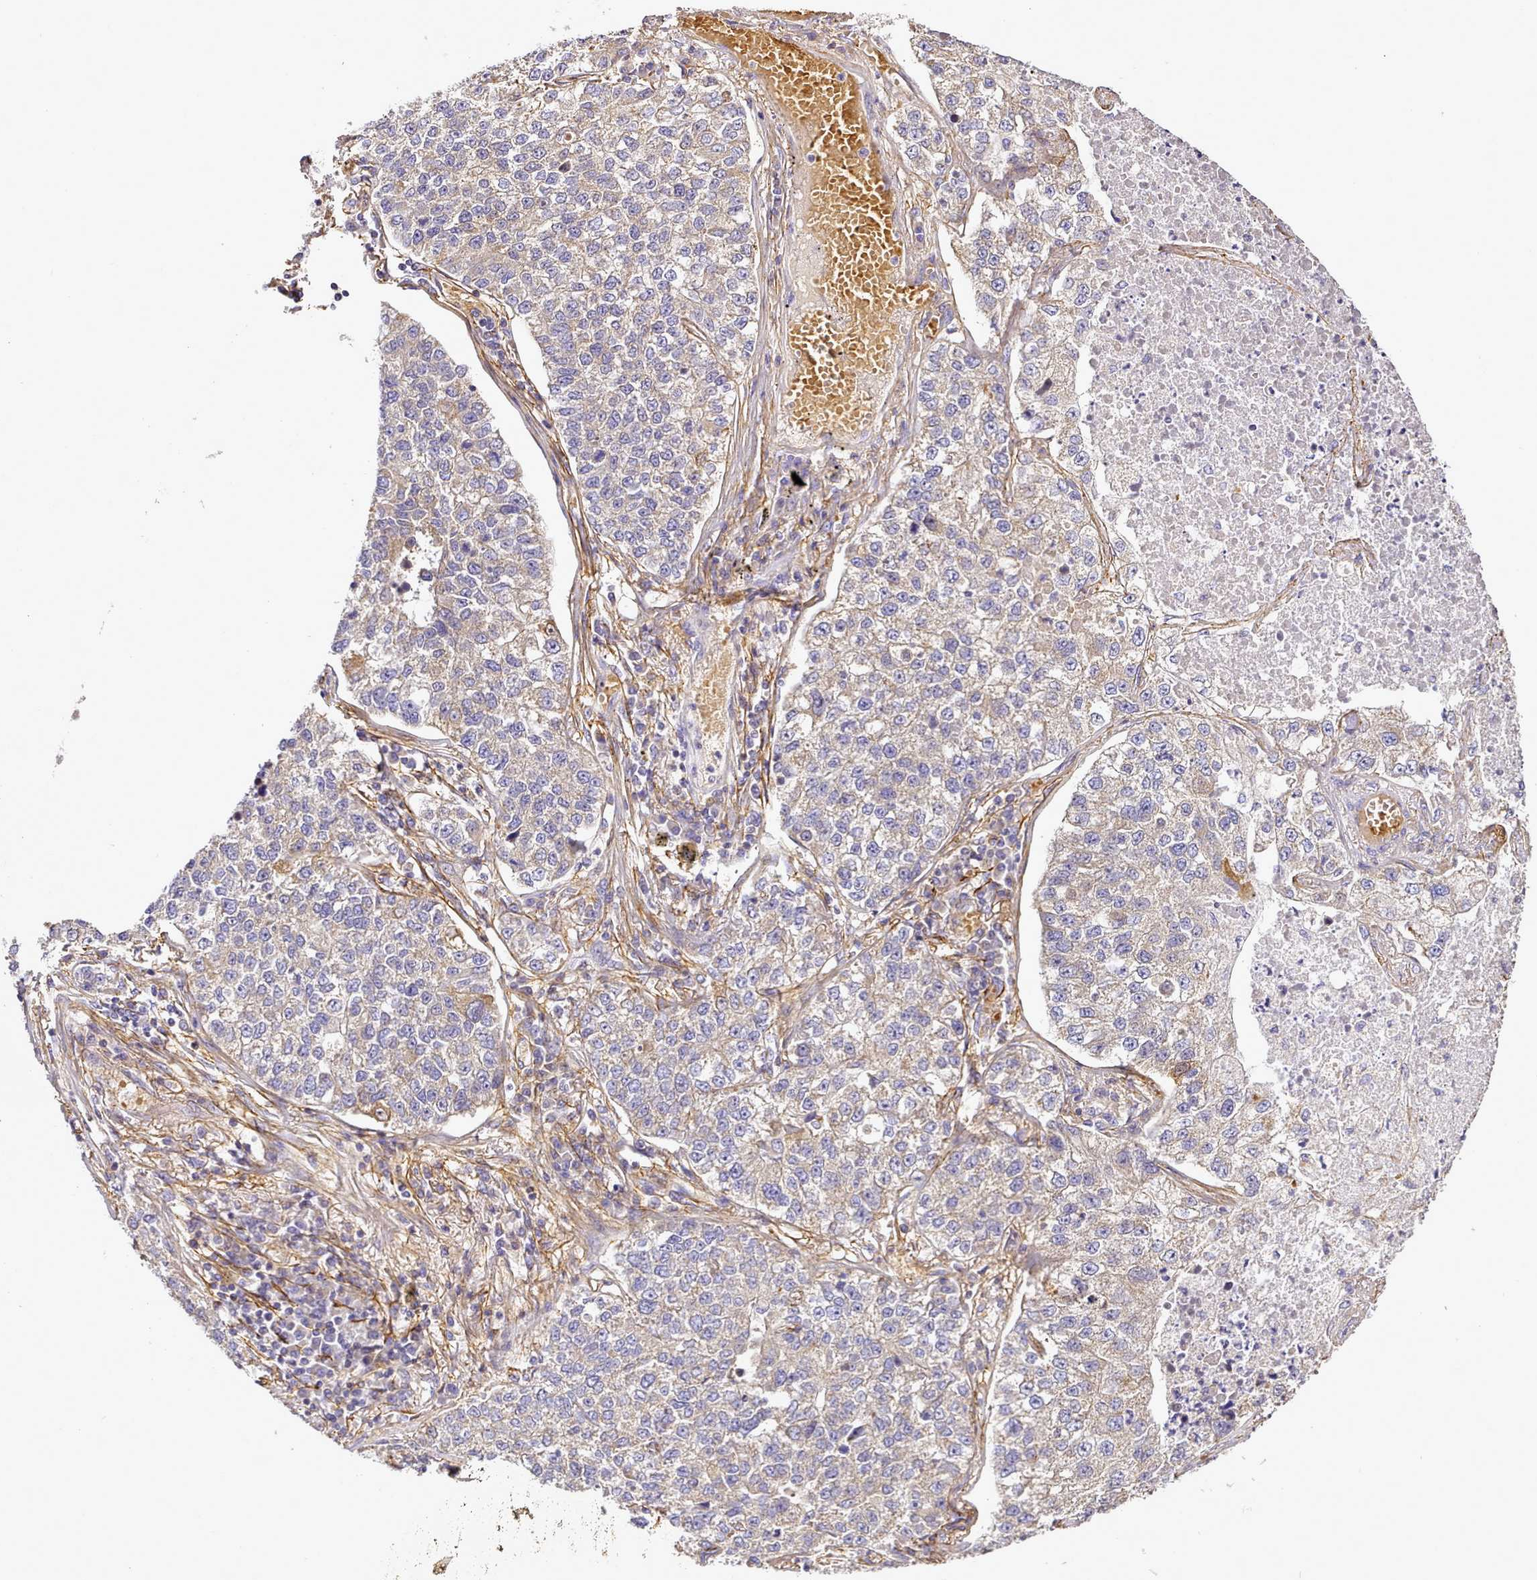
{"staining": {"intensity": "weak", "quantity": "<25%", "location": "cytoplasmic/membranous"}, "tissue": "lung cancer", "cell_type": "Tumor cells", "image_type": "cancer", "snomed": [{"axis": "morphology", "description": "Adenocarcinoma, NOS"}, {"axis": "topography", "description": "Lung"}], "caption": "A micrograph of human lung adenocarcinoma is negative for staining in tumor cells.", "gene": "NBPF1", "patient": {"sex": "male", "age": 49}}